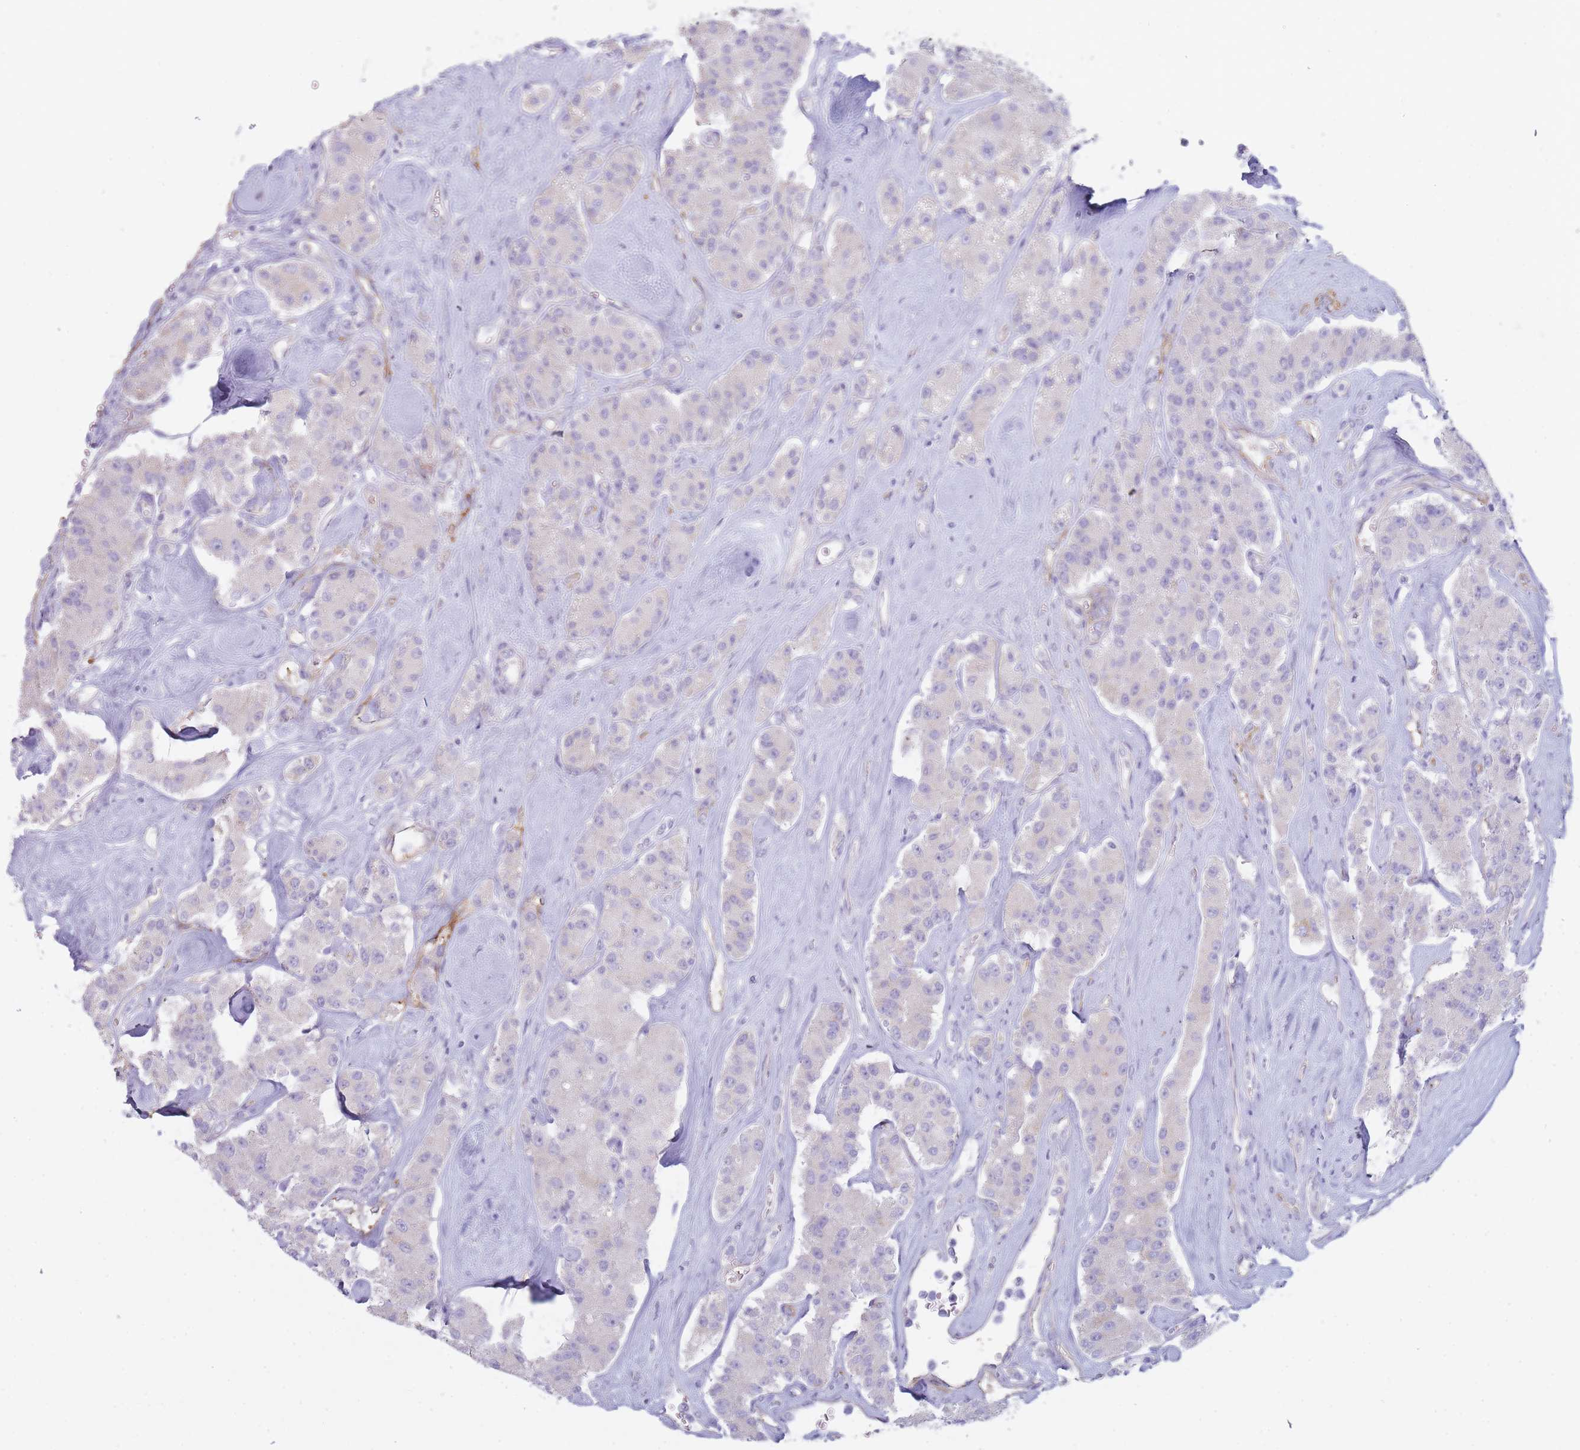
{"staining": {"intensity": "negative", "quantity": "none", "location": "none"}, "tissue": "carcinoid", "cell_type": "Tumor cells", "image_type": "cancer", "snomed": [{"axis": "morphology", "description": "Carcinoid, malignant, NOS"}, {"axis": "topography", "description": "Pancreas"}], "caption": "Tumor cells are negative for protein expression in human malignant carcinoid.", "gene": "UTP14A", "patient": {"sex": "male", "age": 41}}